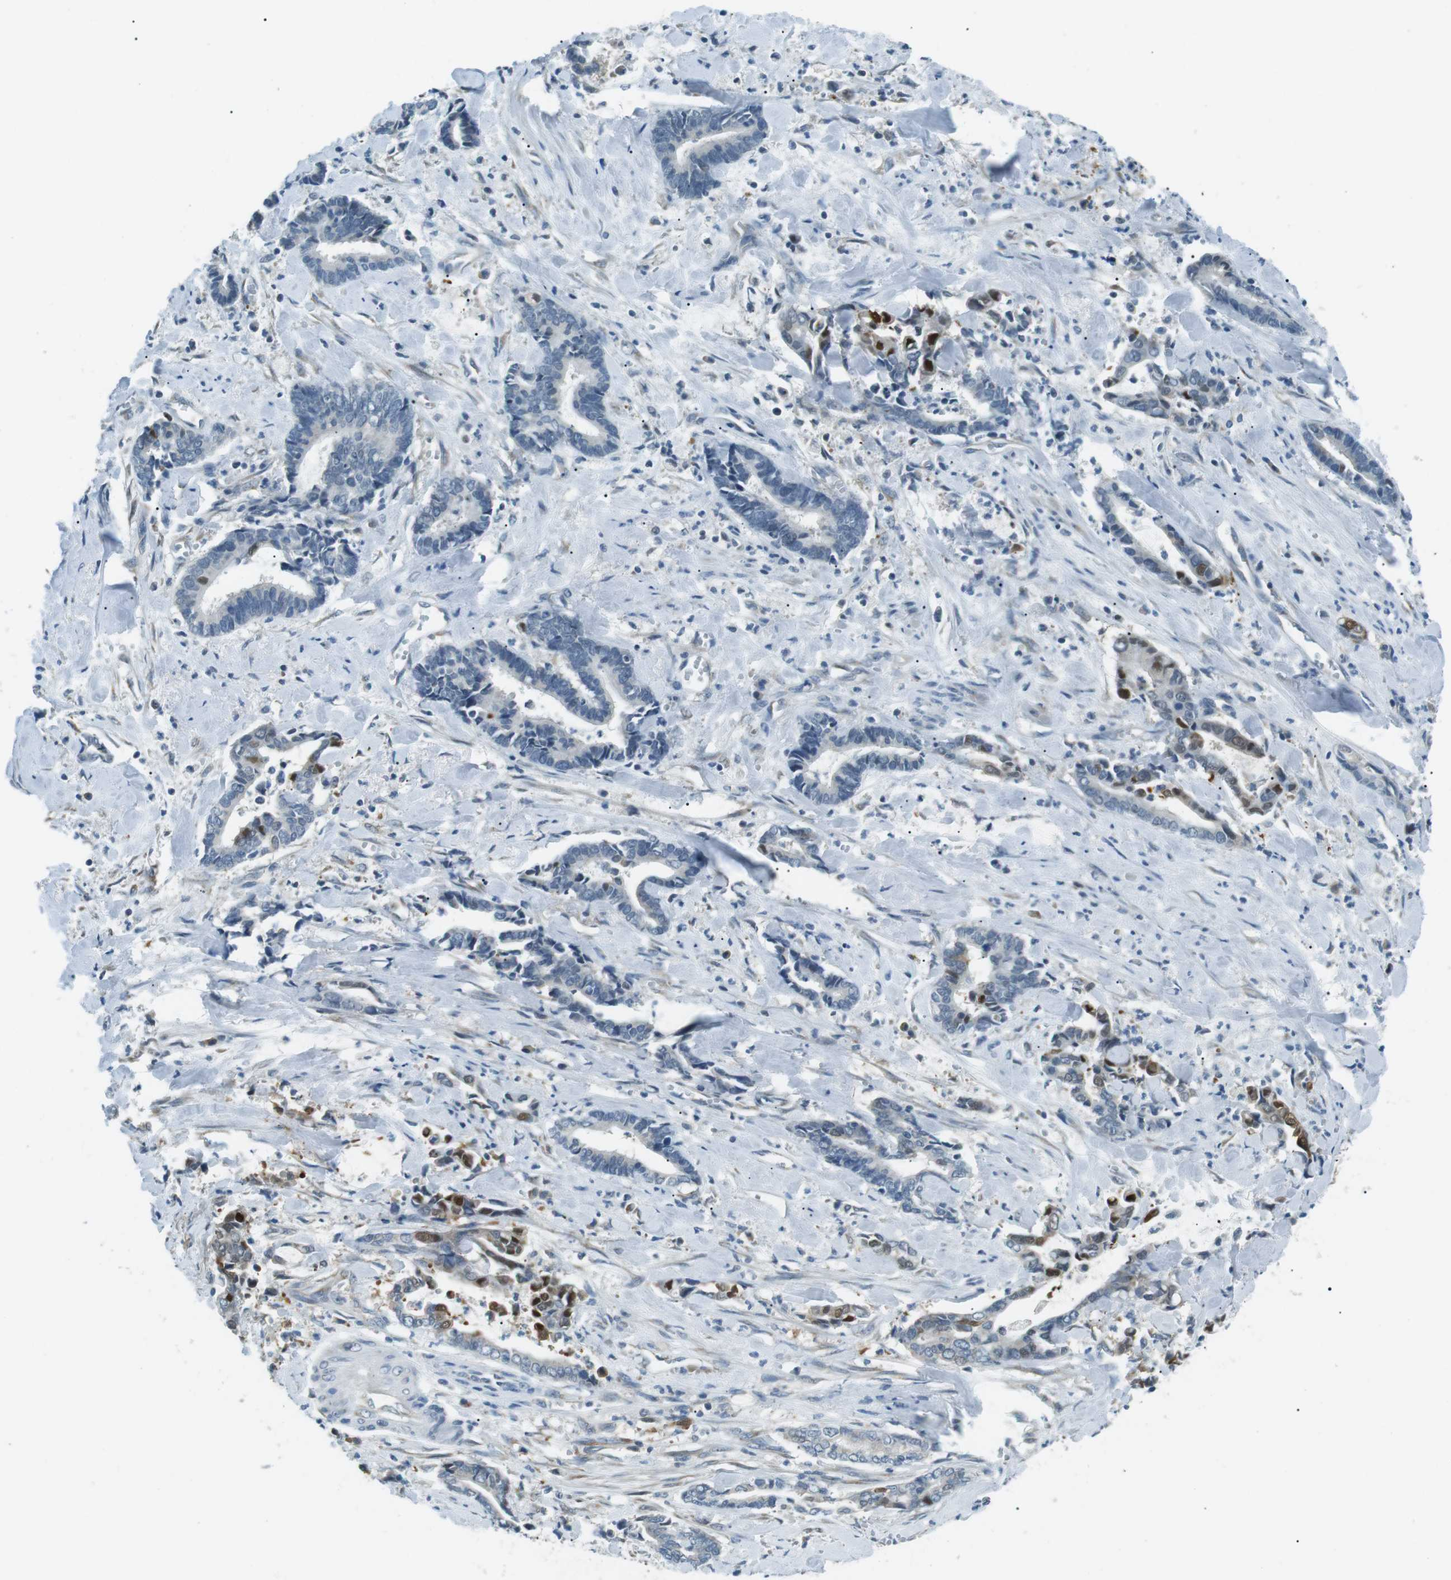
{"staining": {"intensity": "negative", "quantity": "none", "location": "none"}, "tissue": "cervical cancer", "cell_type": "Tumor cells", "image_type": "cancer", "snomed": [{"axis": "morphology", "description": "Adenocarcinoma, NOS"}, {"axis": "topography", "description": "Cervix"}], "caption": "IHC of human adenocarcinoma (cervical) displays no expression in tumor cells.", "gene": "SERPINB2", "patient": {"sex": "female", "age": 44}}